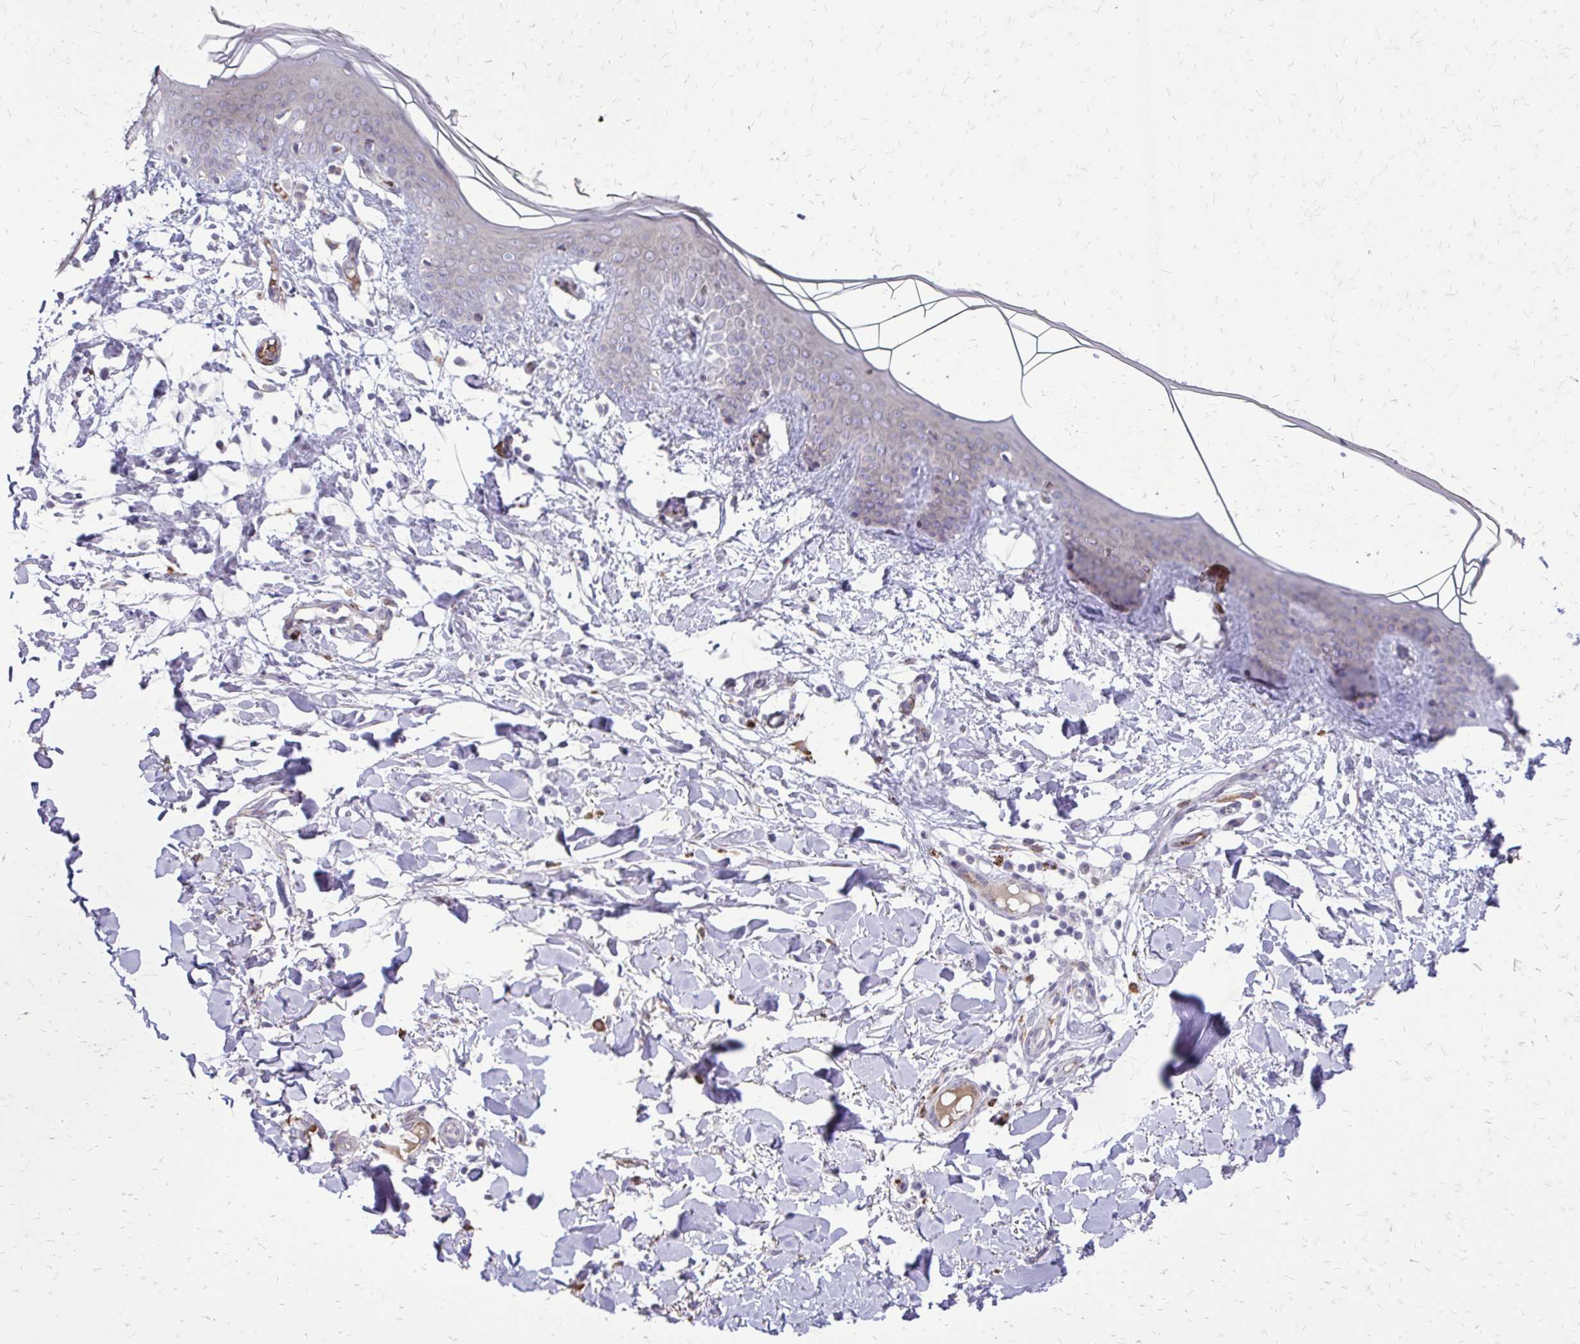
{"staining": {"intensity": "negative", "quantity": "none", "location": "none"}, "tissue": "skin", "cell_type": "Fibroblasts", "image_type": "normal", "snomed": [{"axis": "morphology", "description": "Normal tissue, NOS"}, {"axis": "topography", "description": "Skin"}], "caption": "Skin stained for a protein using immunohistochemistry (IHC) shows no expression fibroblasts.", "gene": "FUNDC2", "patient": {"sex": "female", "age": 34}}